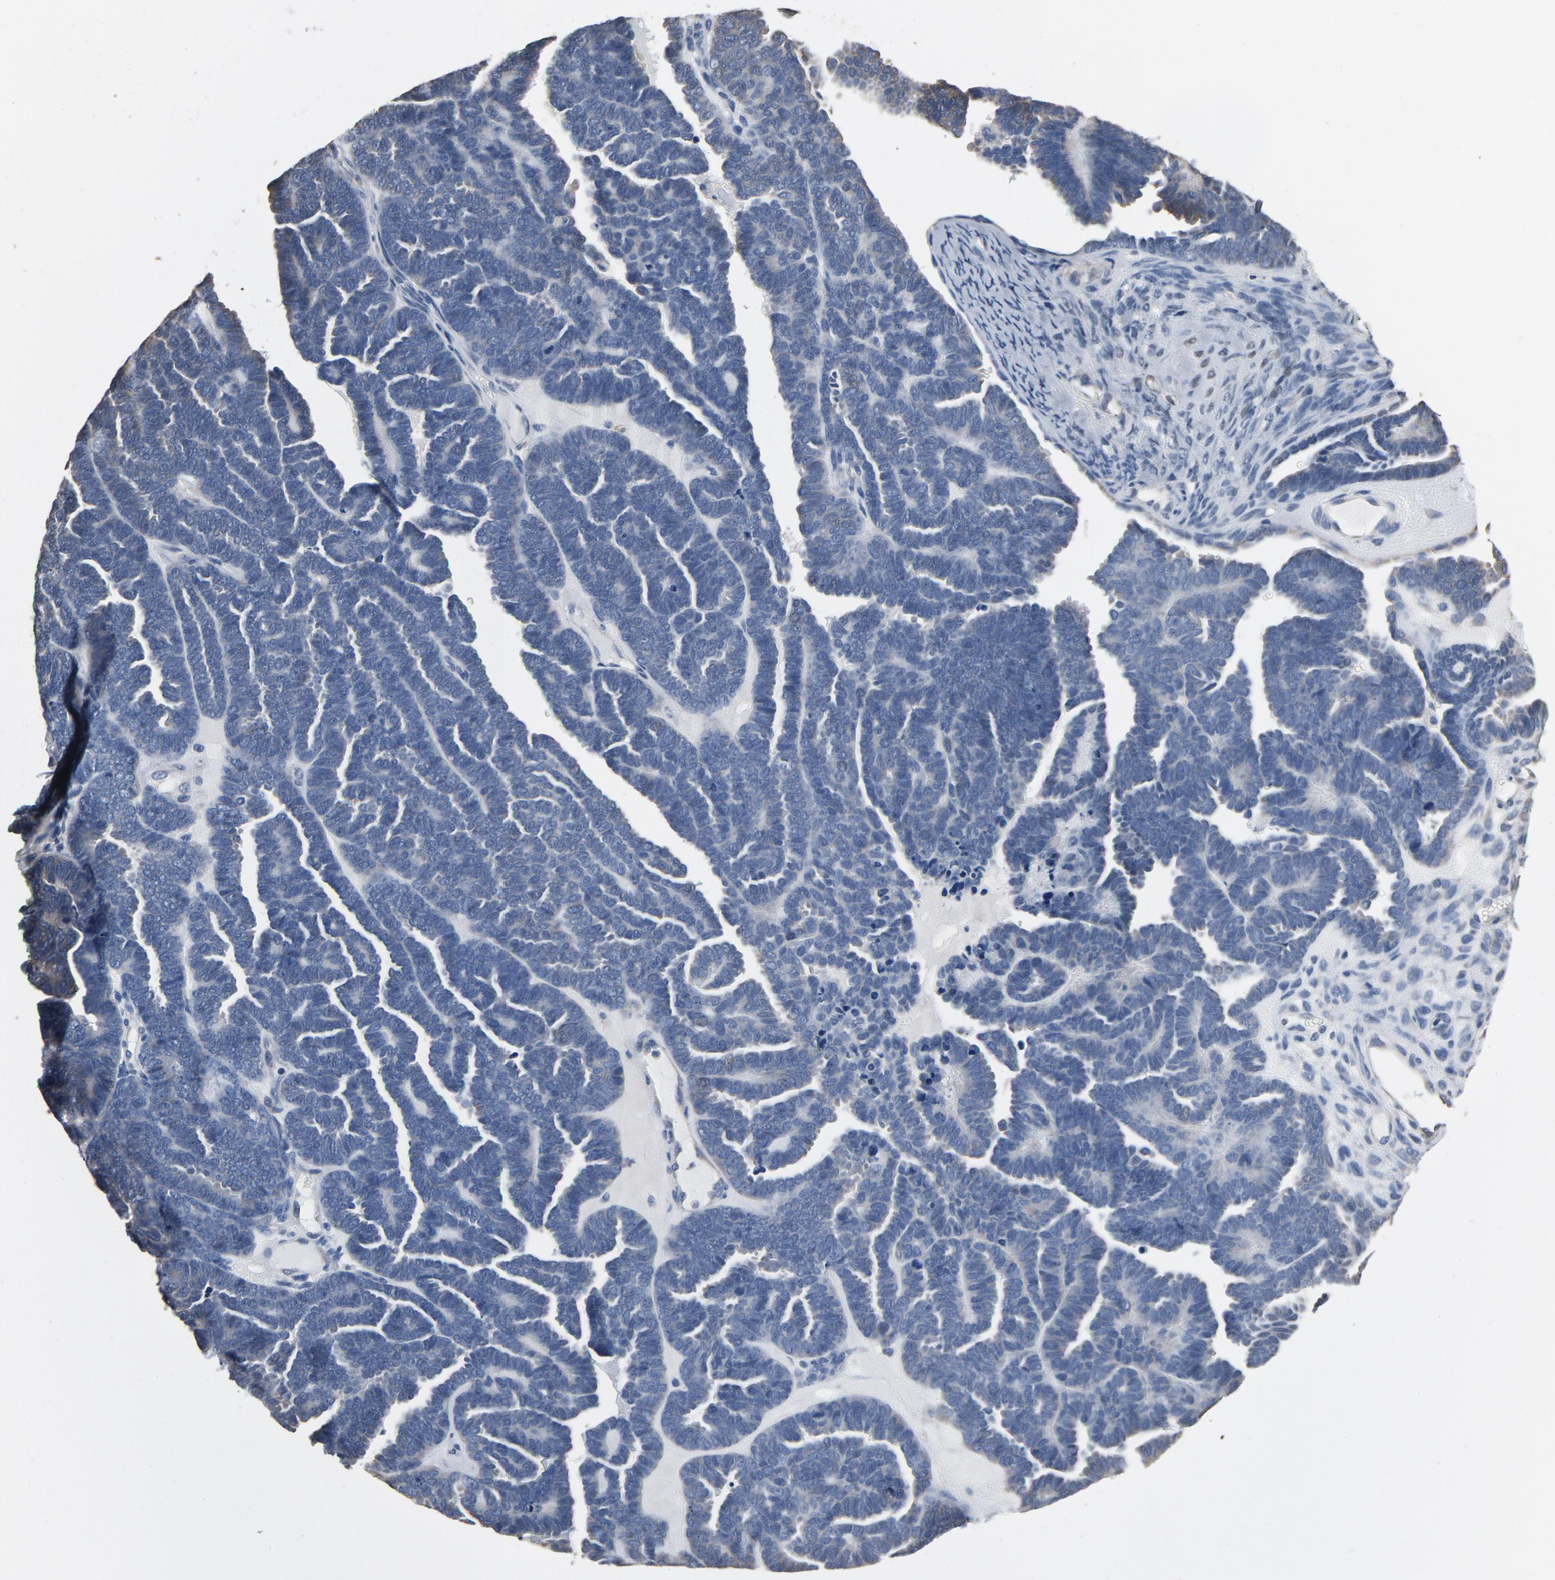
{"staining": {"intensity": "negative", "quantity": "none", "location": "none"}, "tissue": "endometrial cancer", "cell_type": "Tumor cells", "image_type": "cancer", "snomed": [{"axis": "morphology", "description": "Neoplasm, malignant, NOS"}, {"axis": "topography", "description": "Endometrium"}], "caption": "Neoplasm (malignant) (endometrial) was stained to show a protein in brown. There is no significant positivity in tumor cells.", "gene": "SOX6", "patient": {"sex": "female", "age": 74}}